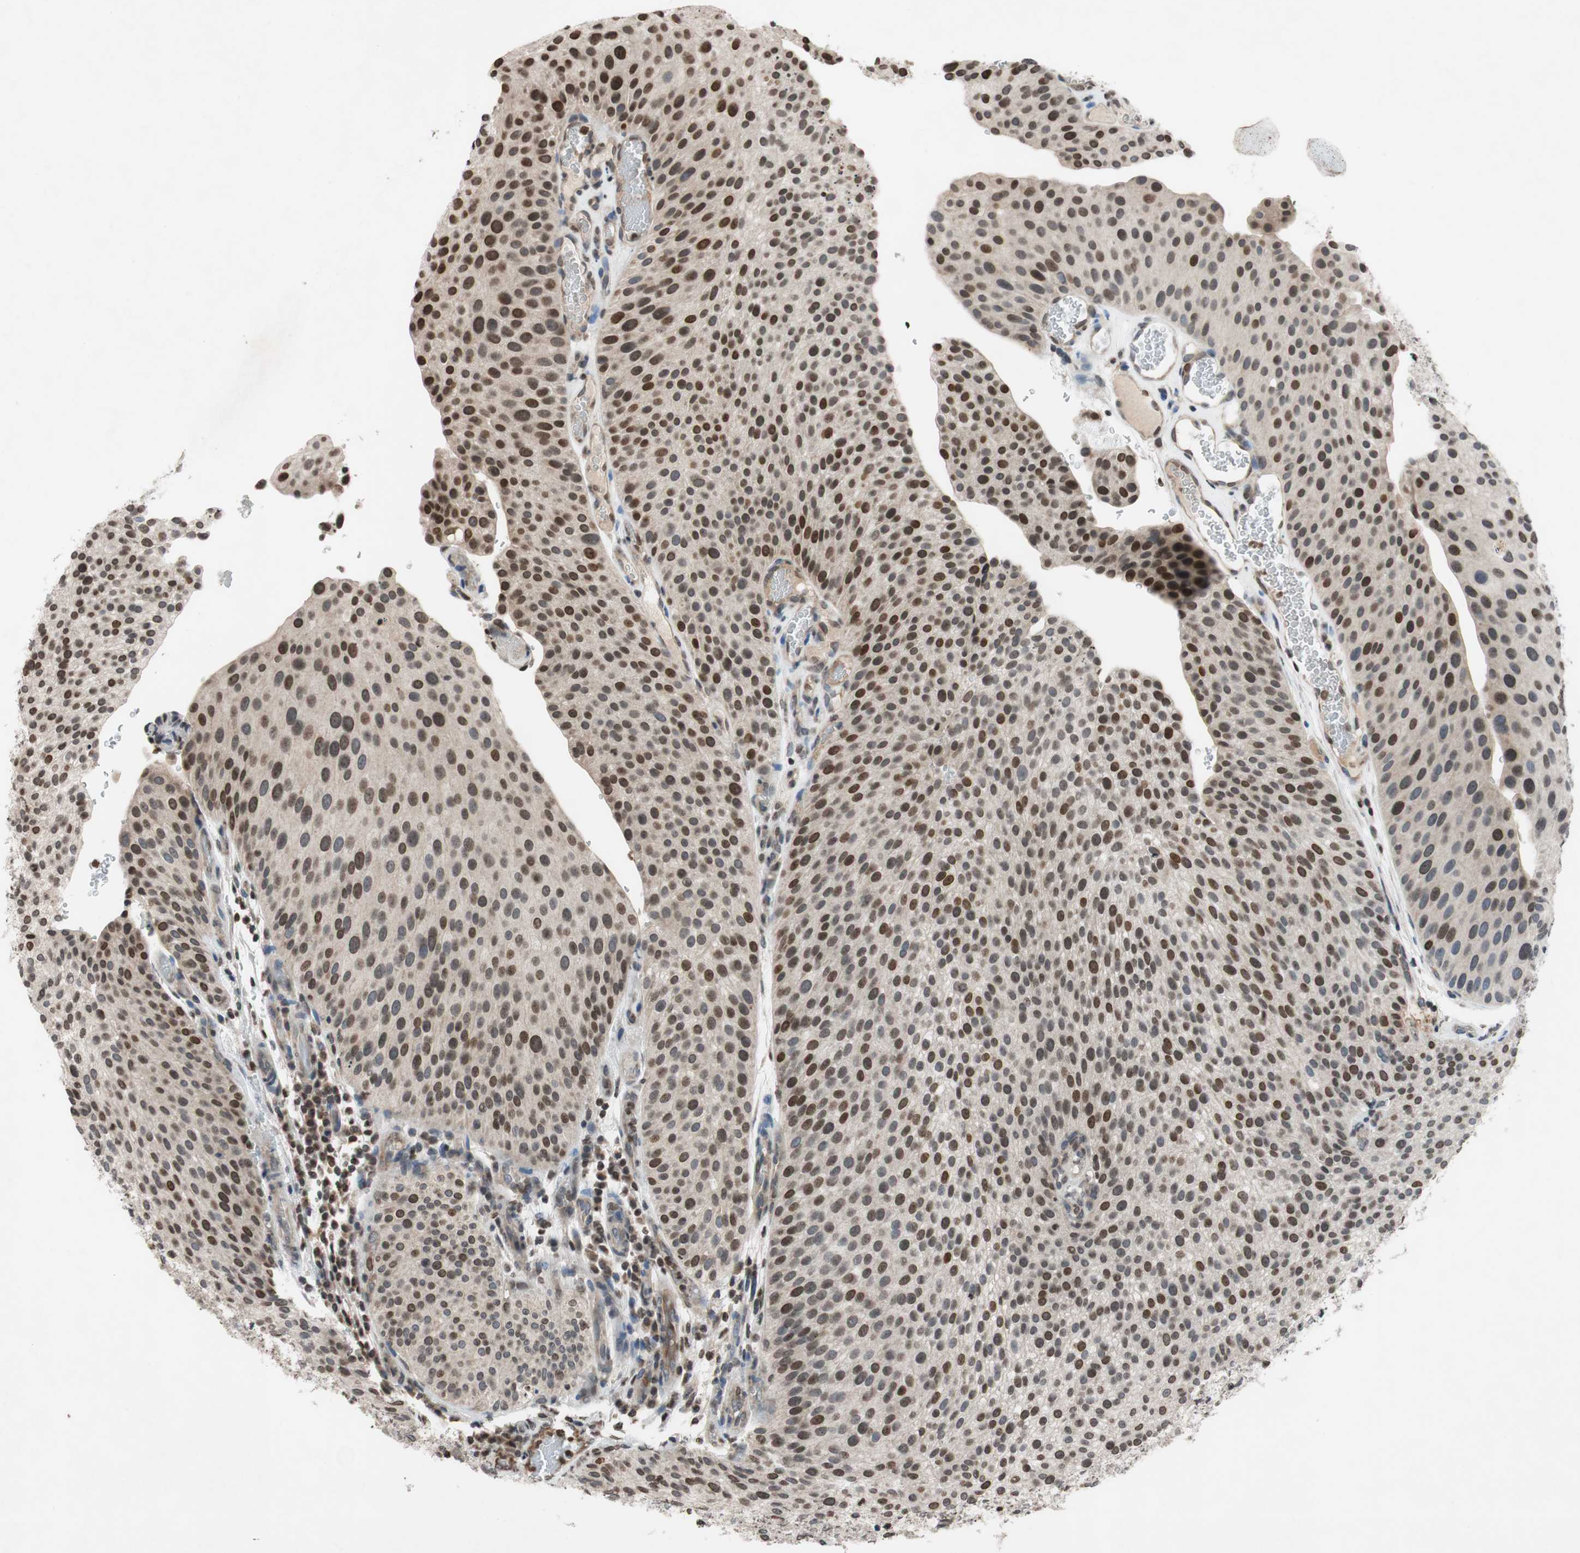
{"staining": {"intensity": "strong", "quantity": ">75%", "location": "nuclear"}, "tissue": "urothelial cancer", "cell_type": "Tumor cells", "image_type": "cancer", "snomed": [{"axis": "morphology", "description": "Urothelial carcinoma, Low grade"}, {"axis": "topography", "description": "Smooth muscle"}, {"axis": "topography", "description": "Urinary bladder"}], "caption": "Human low-grade urothelial carcinoma stained for a protein (brown) exhibits strong nuclear positive expression in approximately >75% of tumor cells.", "gene": "MCM6", "patient": {"sex": "male", "age": 60}}